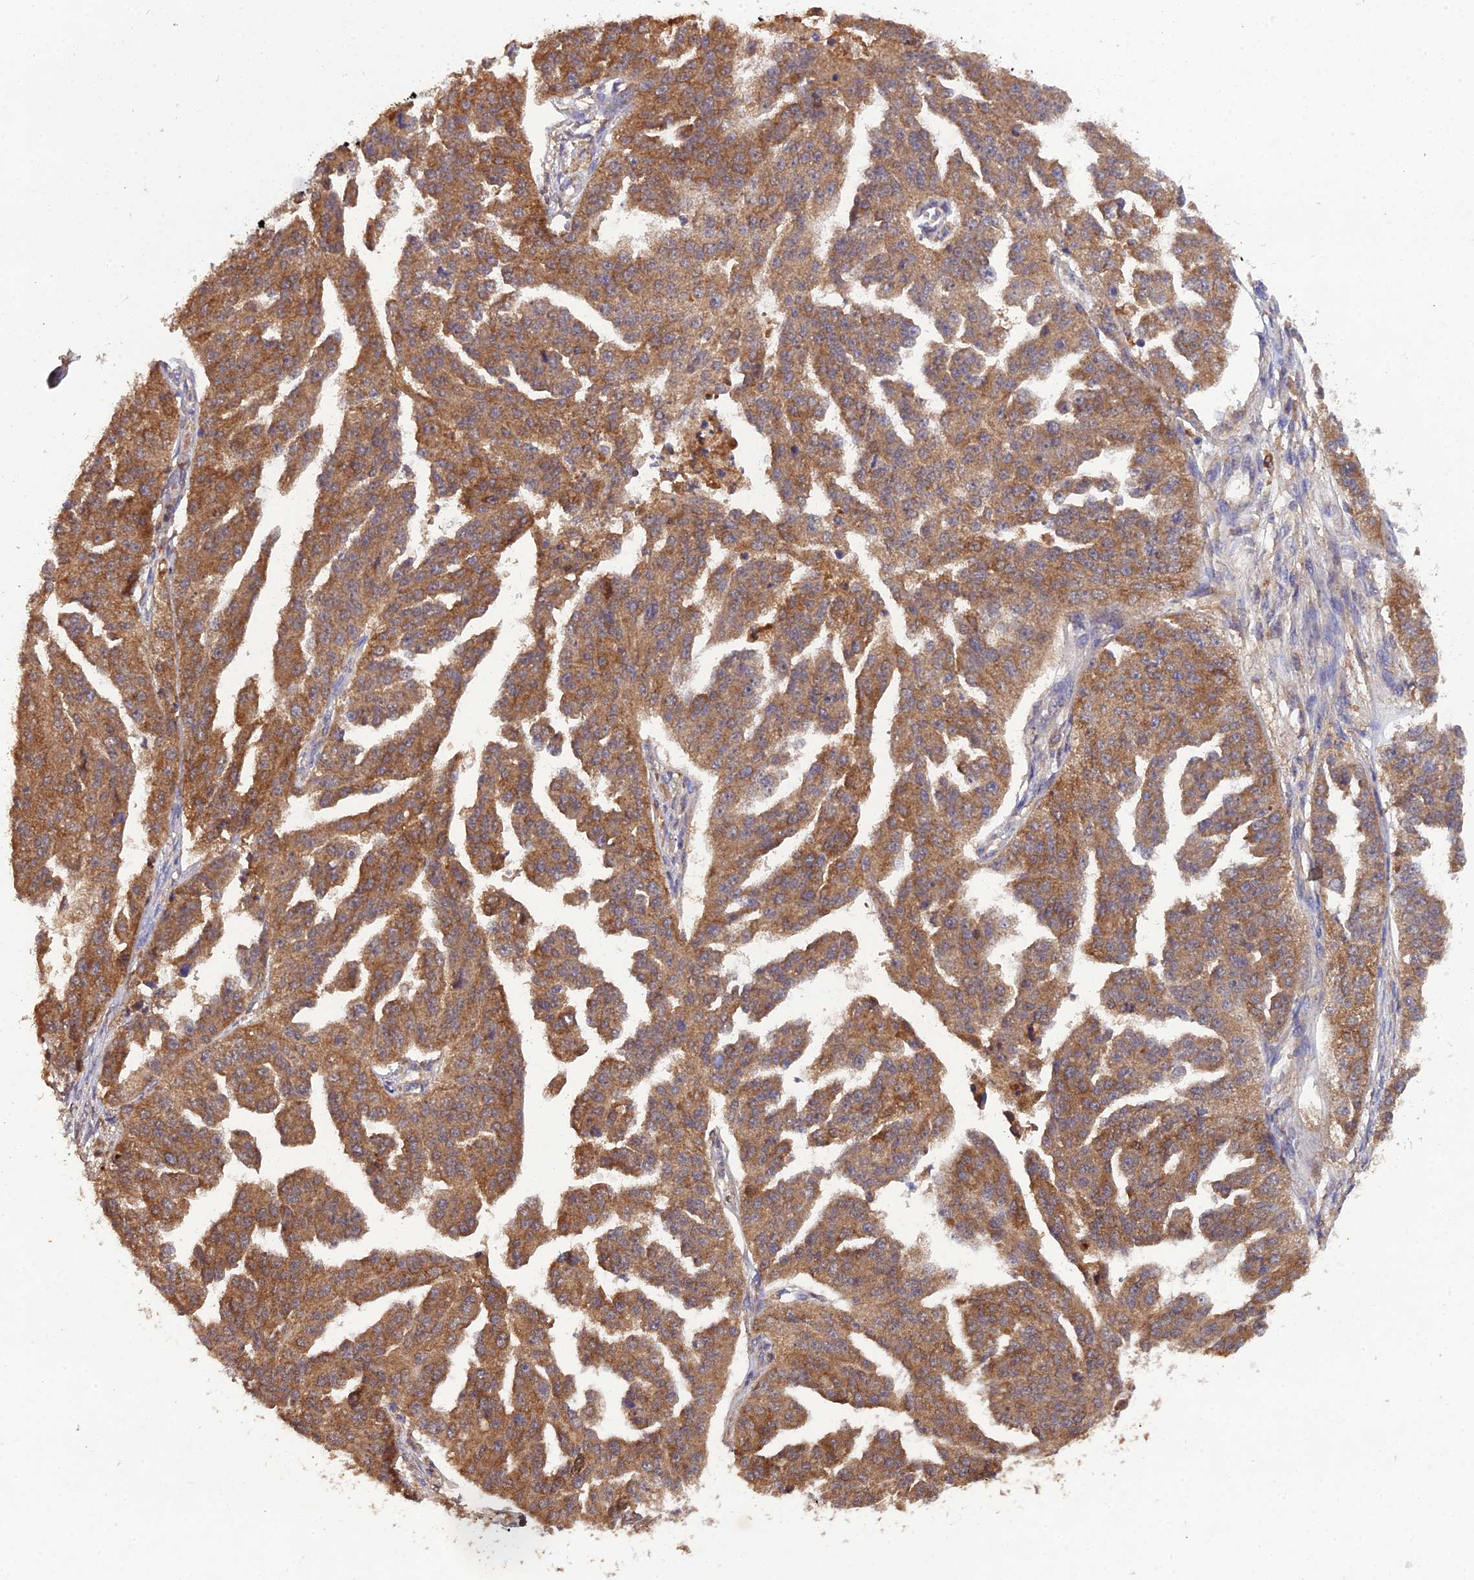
{"staining": {"intensity": "moderate", "quantity": ">75%", "location": "cytoplasmic/membranous"}, "tissue": "ovarian cancer", "cell_type": "Tumor cells", "image_type": "cancer", "snomed": [{"axis": "morphology", "description": "Cystadenocarcinoma, serous, NOS"}, {"axis": "topography", "description": "Ovary"}], "caption": "Approximately >75% of tumor cells in serous cystadenocarcinoma (ovarian) exhibit moderate cytoplasmic/membranous protein positivity as visualized by brown immunohistochemical staining.", "gene": "TMEM258", "patient": {"sex": "female", "age": 58}}